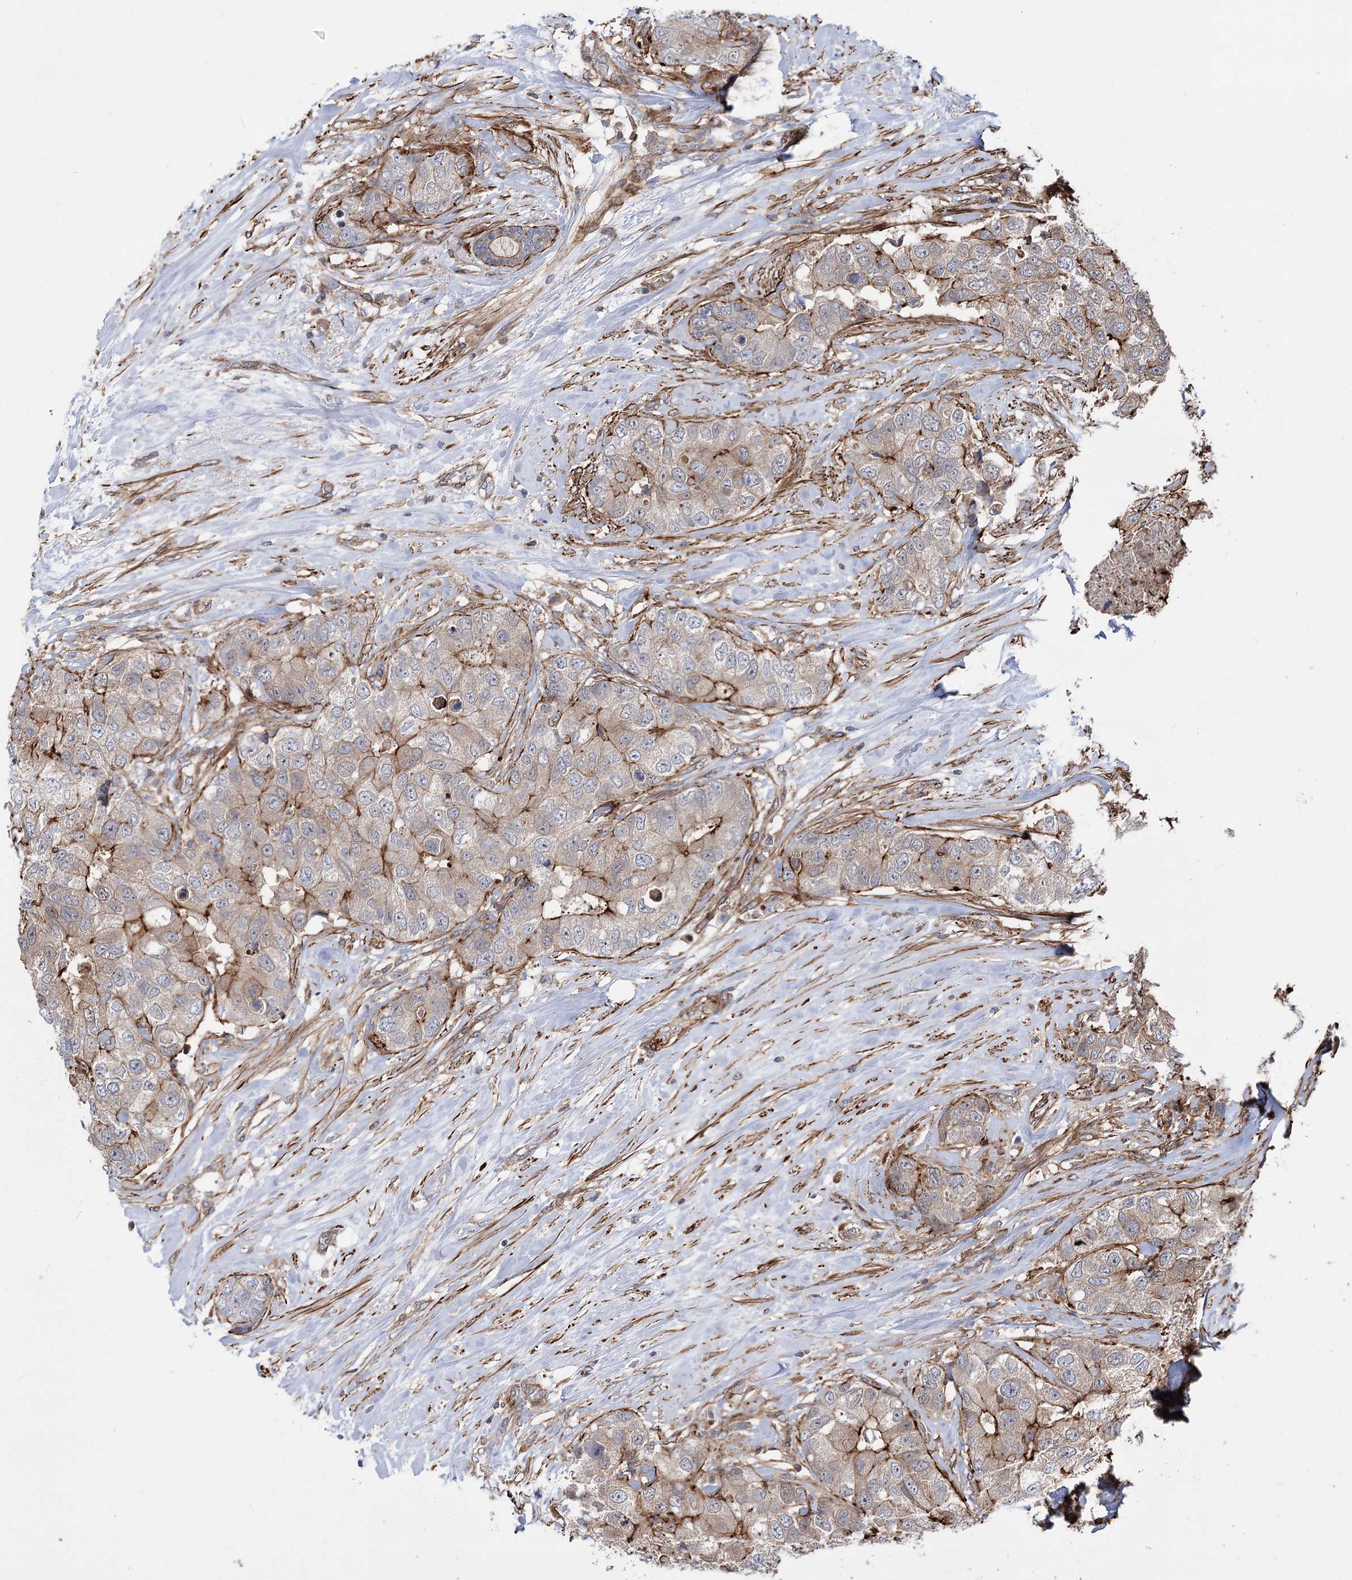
{"staining": {"intensity": "strong", "quantity": "<25%", "location": "cytoplasmic/membranous"}, "tissue": "breast cancer", "cell_type": "Tumor cells", "image_type": "cancer", "snomed": [{"axis": "morphology", "description": "Duct carcinoma"}, {"axis": "topography", "description": "Breast"}], "caption": "DAB immunohistochemical staining of breast intraductal carcinoma shows strong cytoplasmic/membranous protein staining in about <25% of tumor cells.", "gene": "DPP3", "patient": {"sex": "female", "age": 62}}